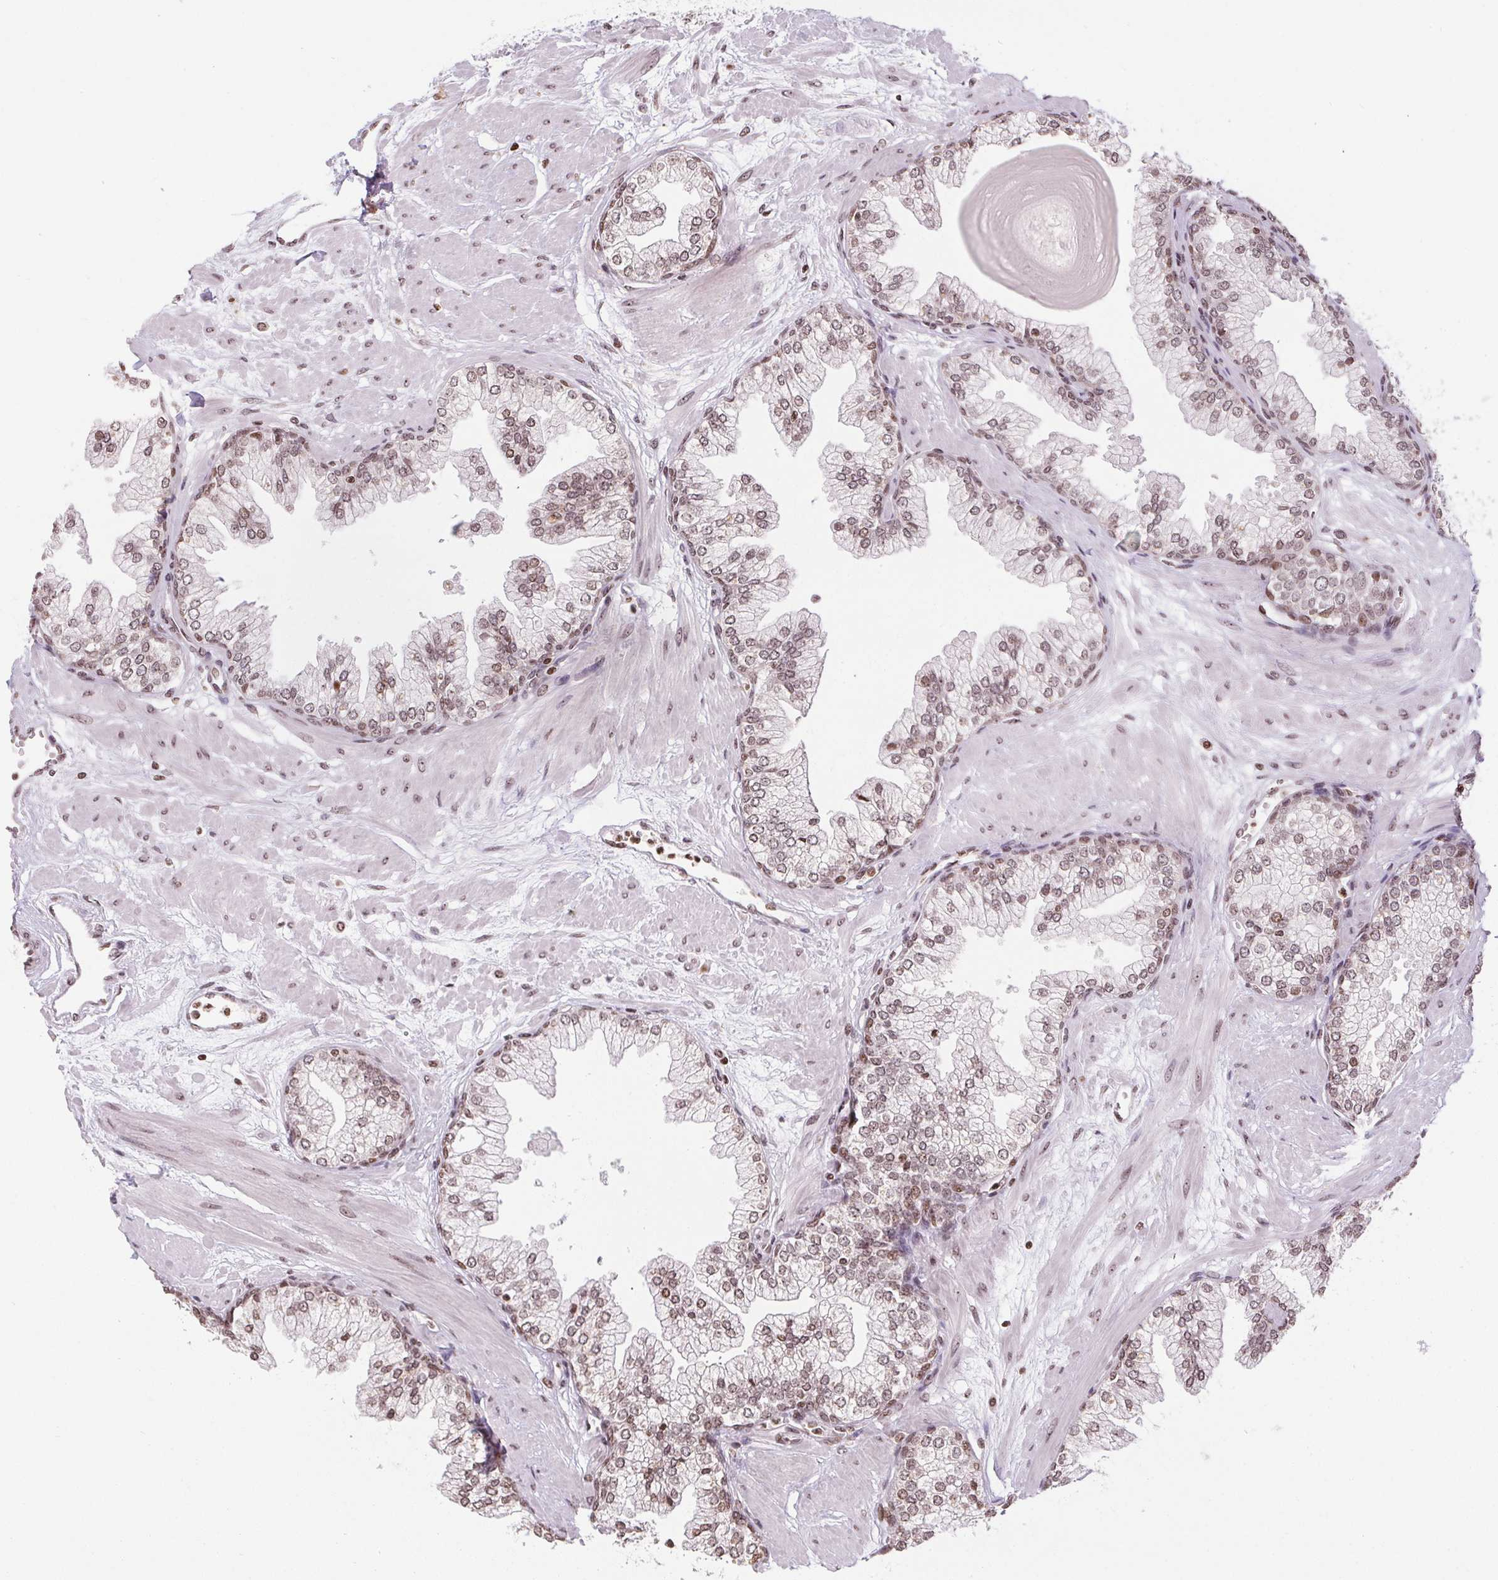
{"staining": {"intensity": "moderate", "quantity": ">75%", "location": "nuclear"}, "tissue": "prostate", "cell_type": "Glandular cells", "image_type": "normal", "snomed": [{"axis": "morphology", "description": "Normal tissue, NOS"}, {"axis": "topography", "description": "Prostate"}, {"axis": "topography", "description": "Peripheral nerve tissue"}], "caption": "Glandular cells display medium levels of moderate nuclear expression in approximately >75% of cells in benign human prostate.", "gene": "RNF181", "patient": {"sex": "male", "age": 61}}